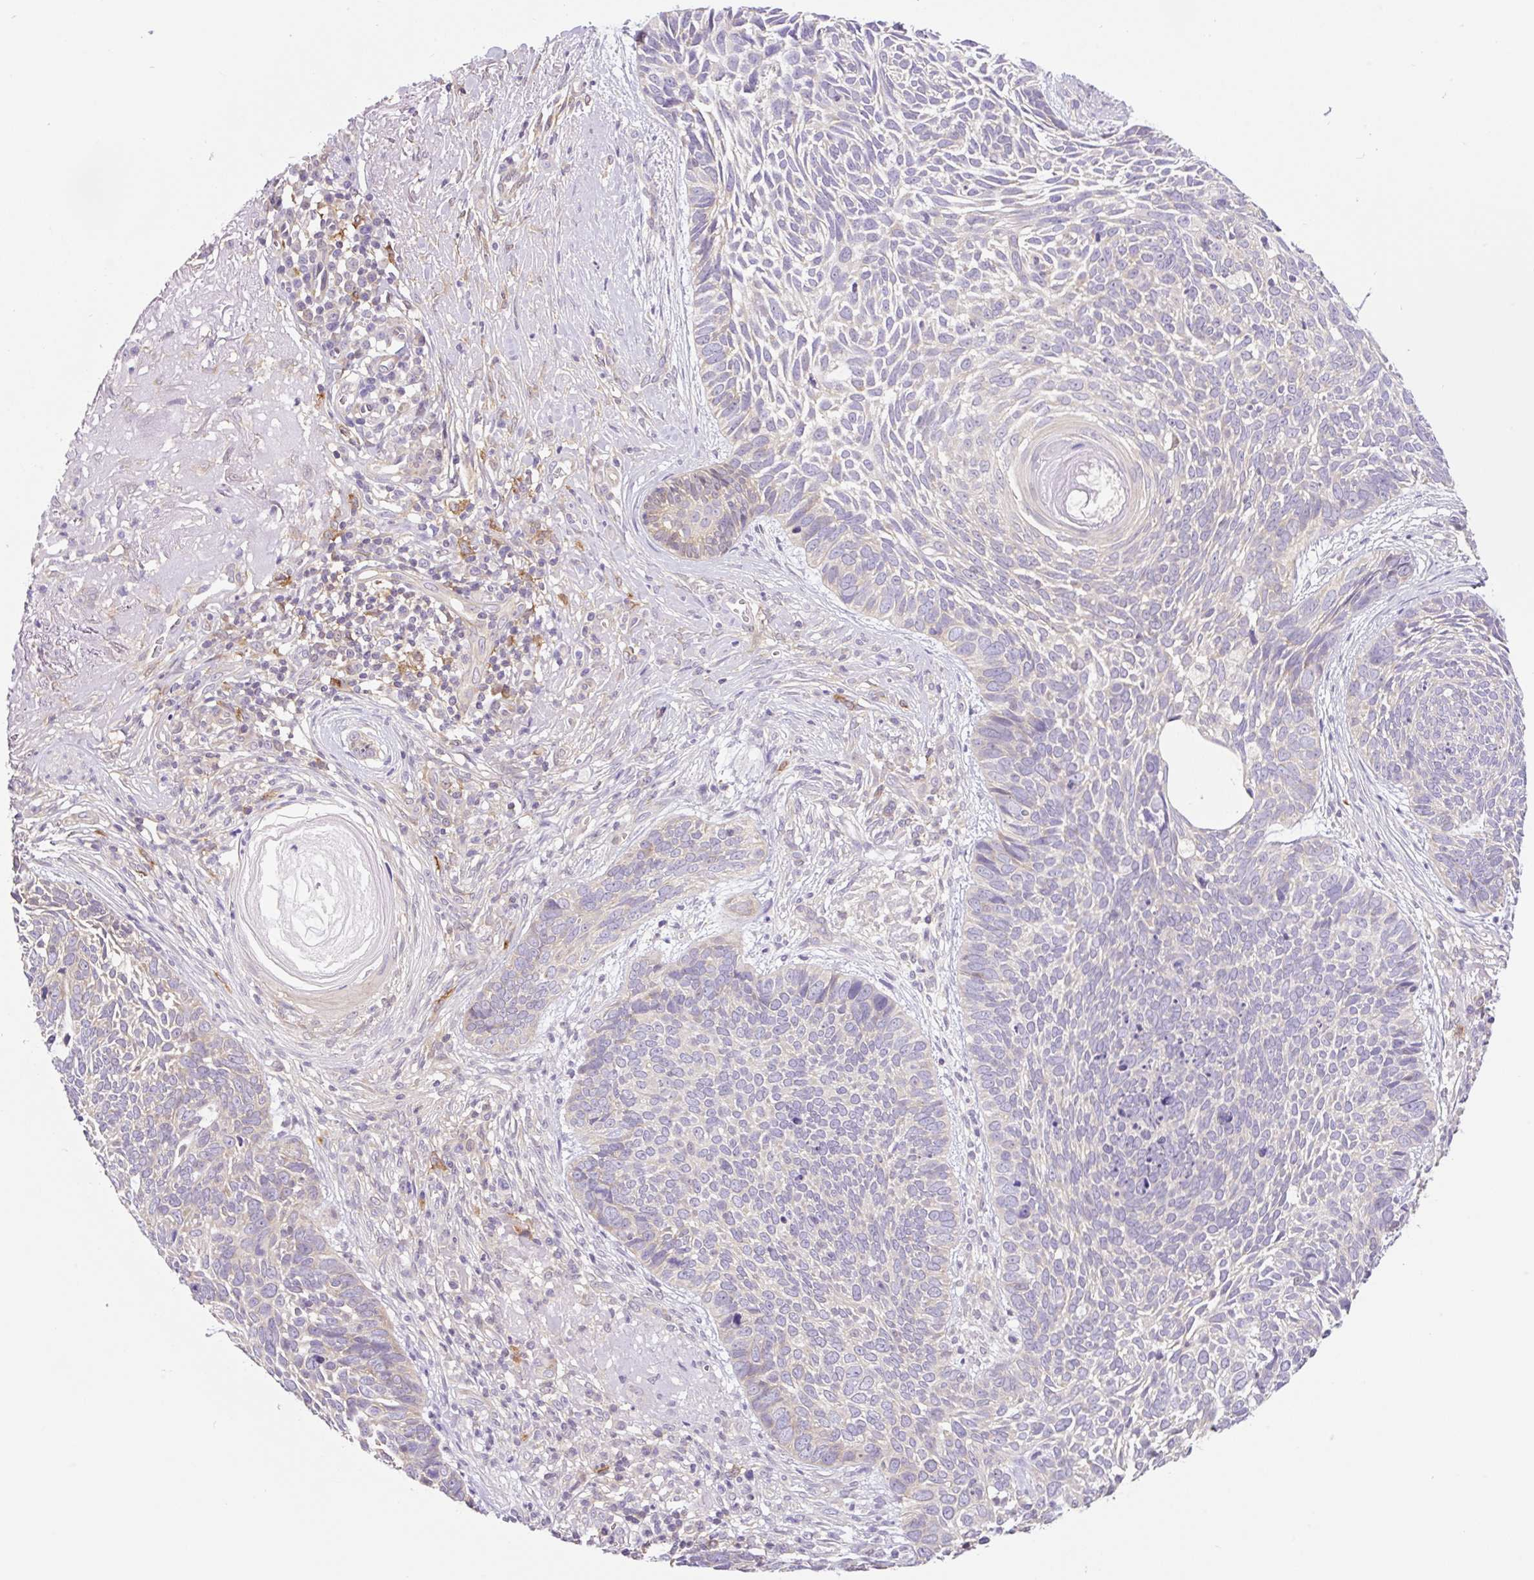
{"staining": {"intensity": "negative", "quantity": "none", "location": "none"}, "tissue": "skin cancer", "cell_type": "Tumor cells", "image_type": "cancer", "snomed": [{"axis": "morphology", "description": "Basal cell carcinoma"}, {"axis": "topography", "description": "Skin"}, {"axis": "topography", "description": "Skin of face"}], "caption": "IHC photomicrograph of neoplastic tissue: skin basal cell carcinoma stained with DAB (3,3'-diaminobenzidine) exhibits no significant protein expression in tumor cells. (DAB (3,3'-diaminobenzidine) immunohistochemistry, high magnification).", "gene": "CAMK2B", "patient": {"sex": "female", "age": 95}}